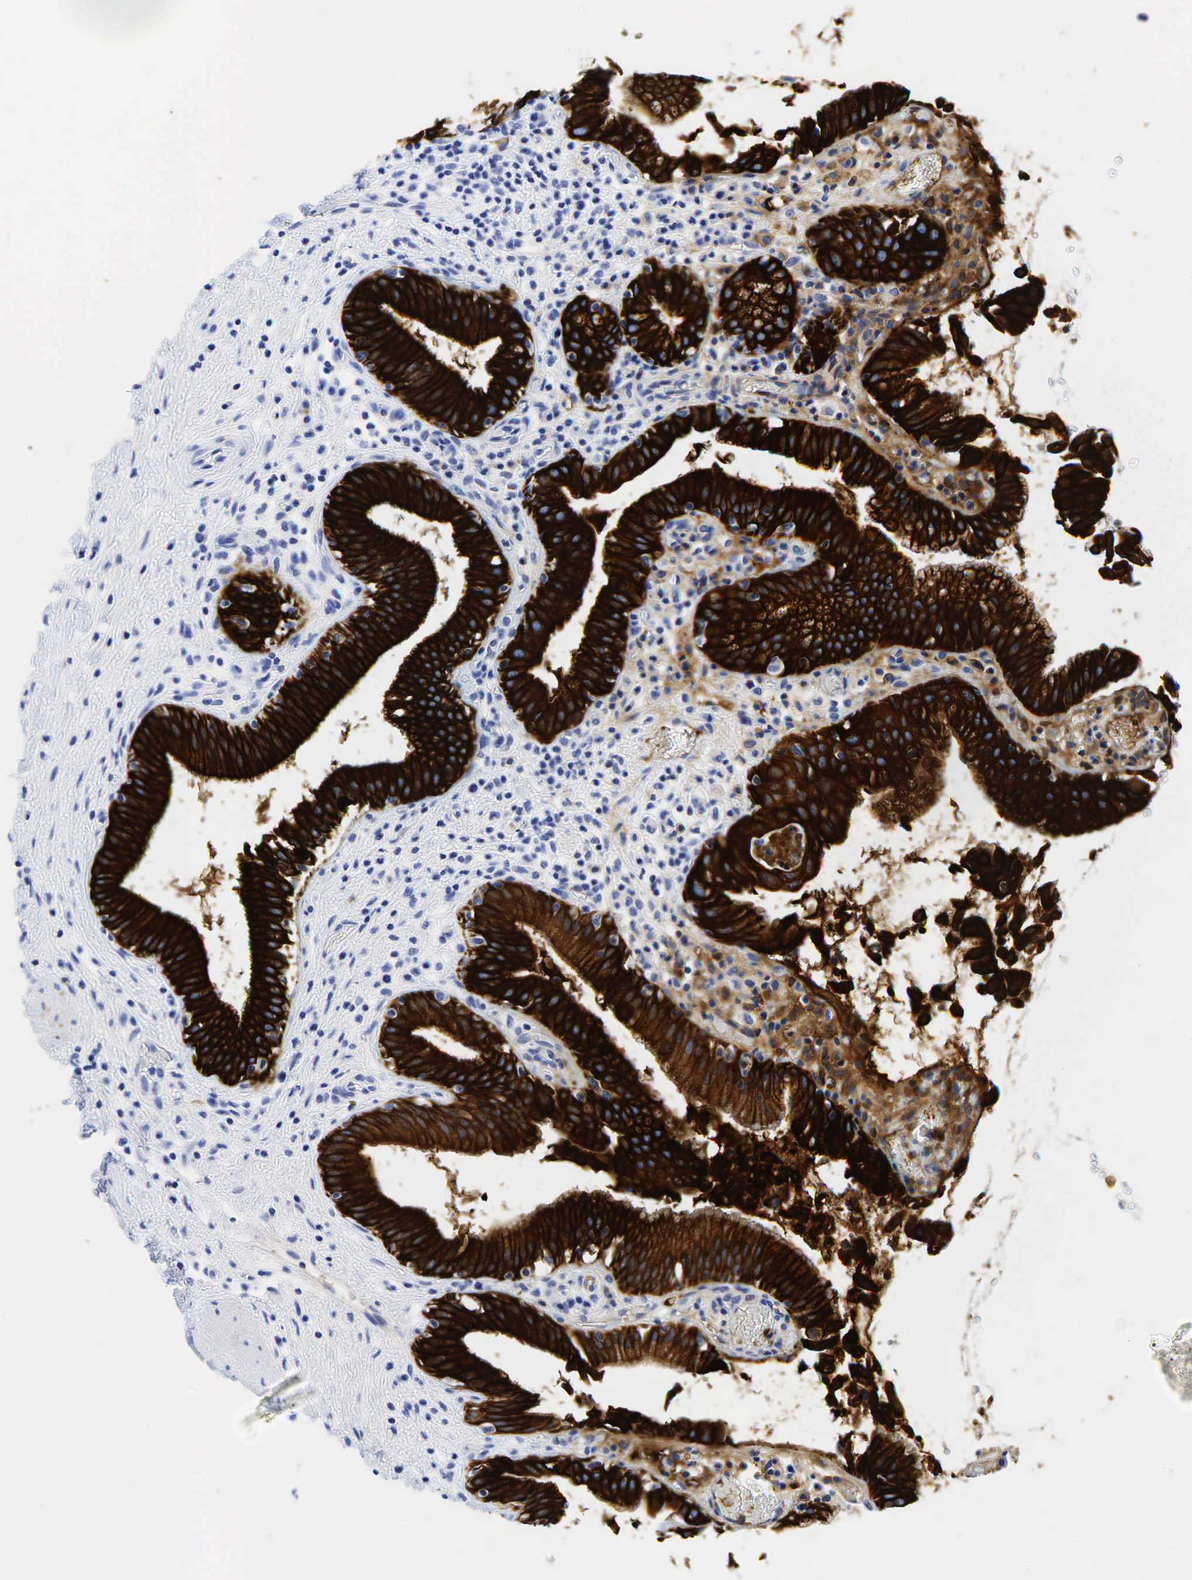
{"staining": {"intensity": "strong", "quantity": ">75%", "location": "cytoplasmic/membranous"}, "tissue": "gallbladder", "cell_type": "Glandular cells", "image_type": "normal", "snomed": [{"axis": "morphology", "description": "Normal tissue, NOS"}, {"axis": "topography", "description": "Gallbladder"}], "caption": "Immunohistochemistry (IHC) histopathology image of benign human gallbladder stained for a protein (brown), which reveals high levels of strong cytoplasmic/membranous expression in approximately >75% of glandular cells.", "gene": "KRT18", "patient": {"sex": "male", "age": 73}}